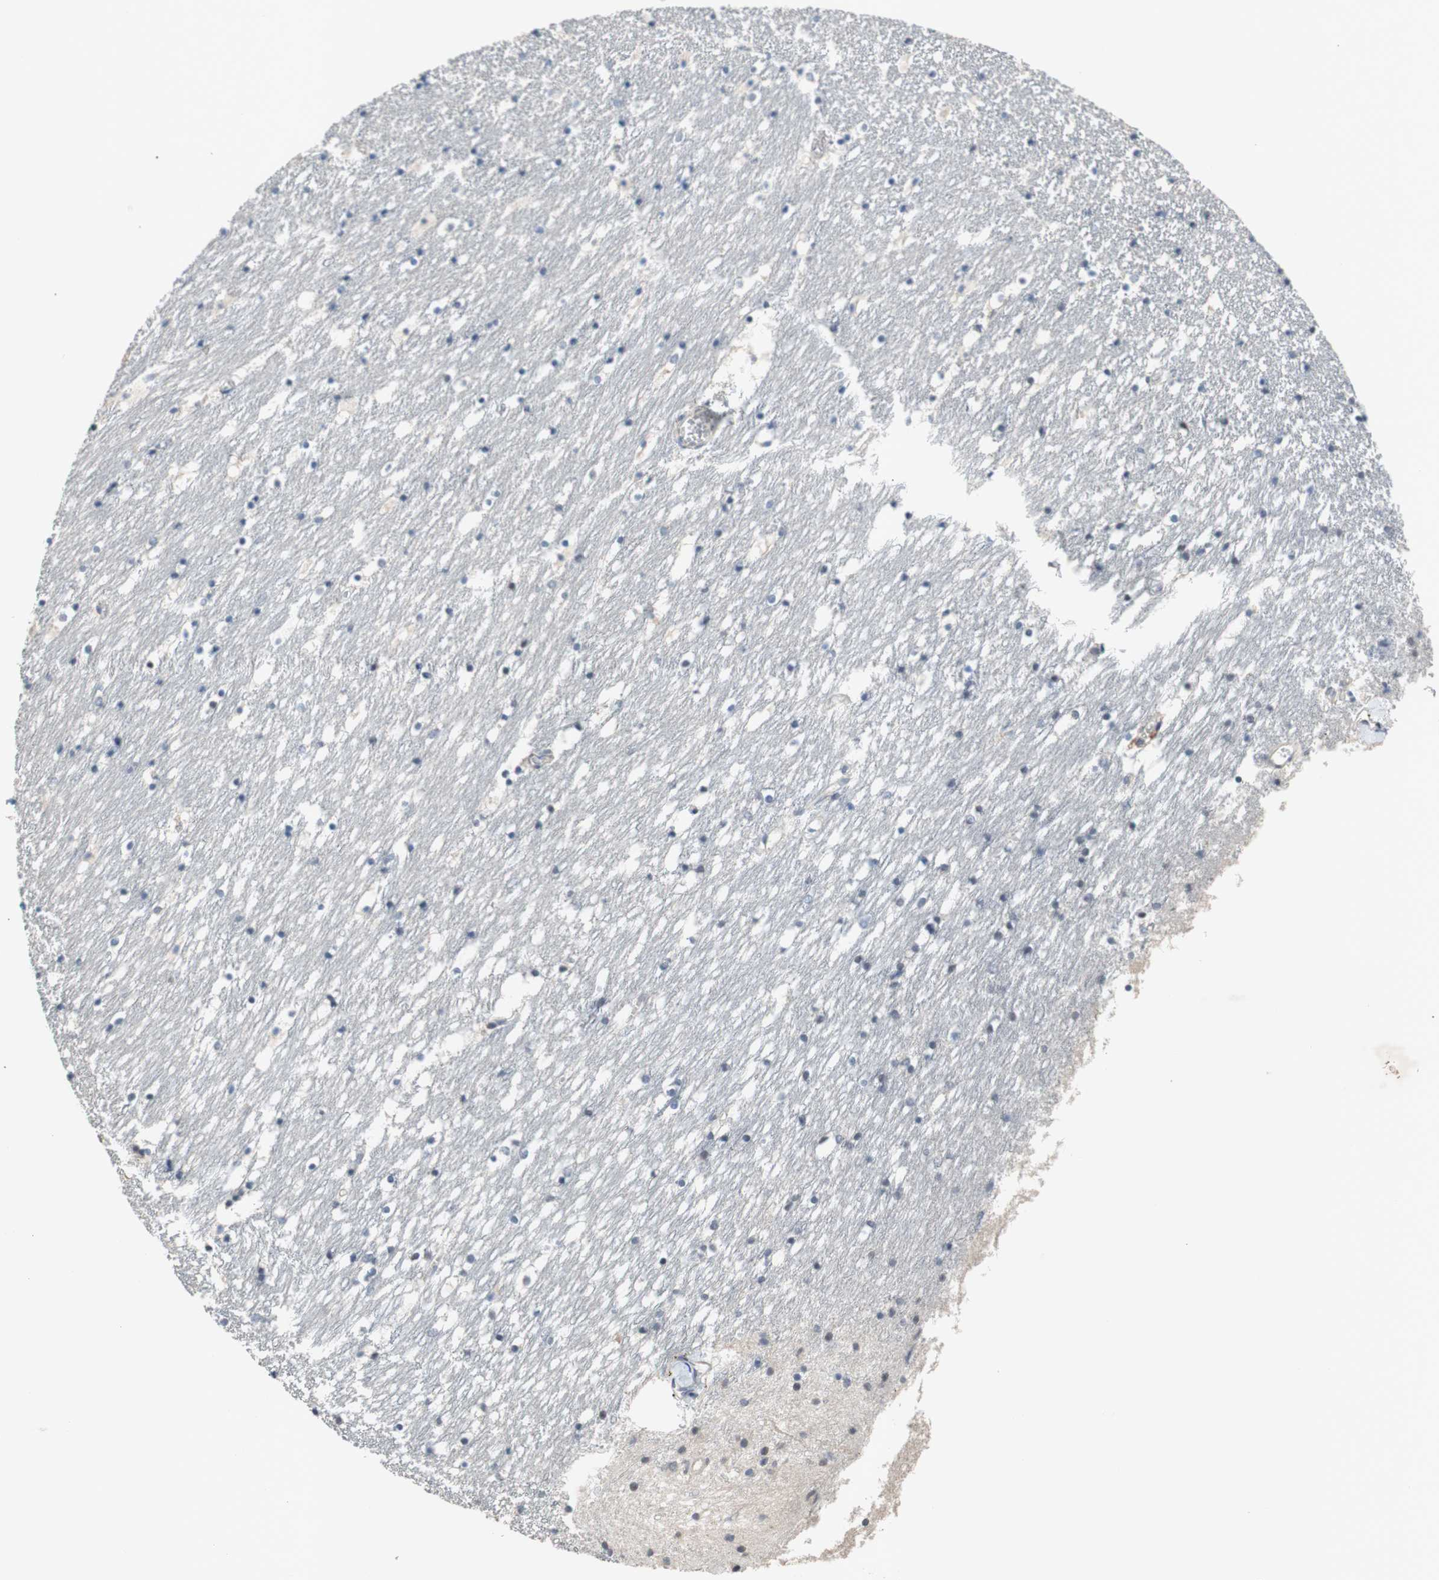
{"staining": {"intensity": "negative", "quantity": "none", "location": "none"}, "tissue": "caudate", "cell_type": "Glial cells", "image_type": "normal", "snomed": [{"axis": "morphology", "description": "Normal tissue, NOS"}, {"axis": "topography", "description": "Lateral ventricle wall"}], "caption": "IHC image of normal caudate stained for a protein (brown), which demonstrates no expression in glial cells. (DAB (3,3'-diaminobenzidine) IHC, high magnification).", "gene": "COL12A1", "patient": {"sex": "male", "age": 45}}